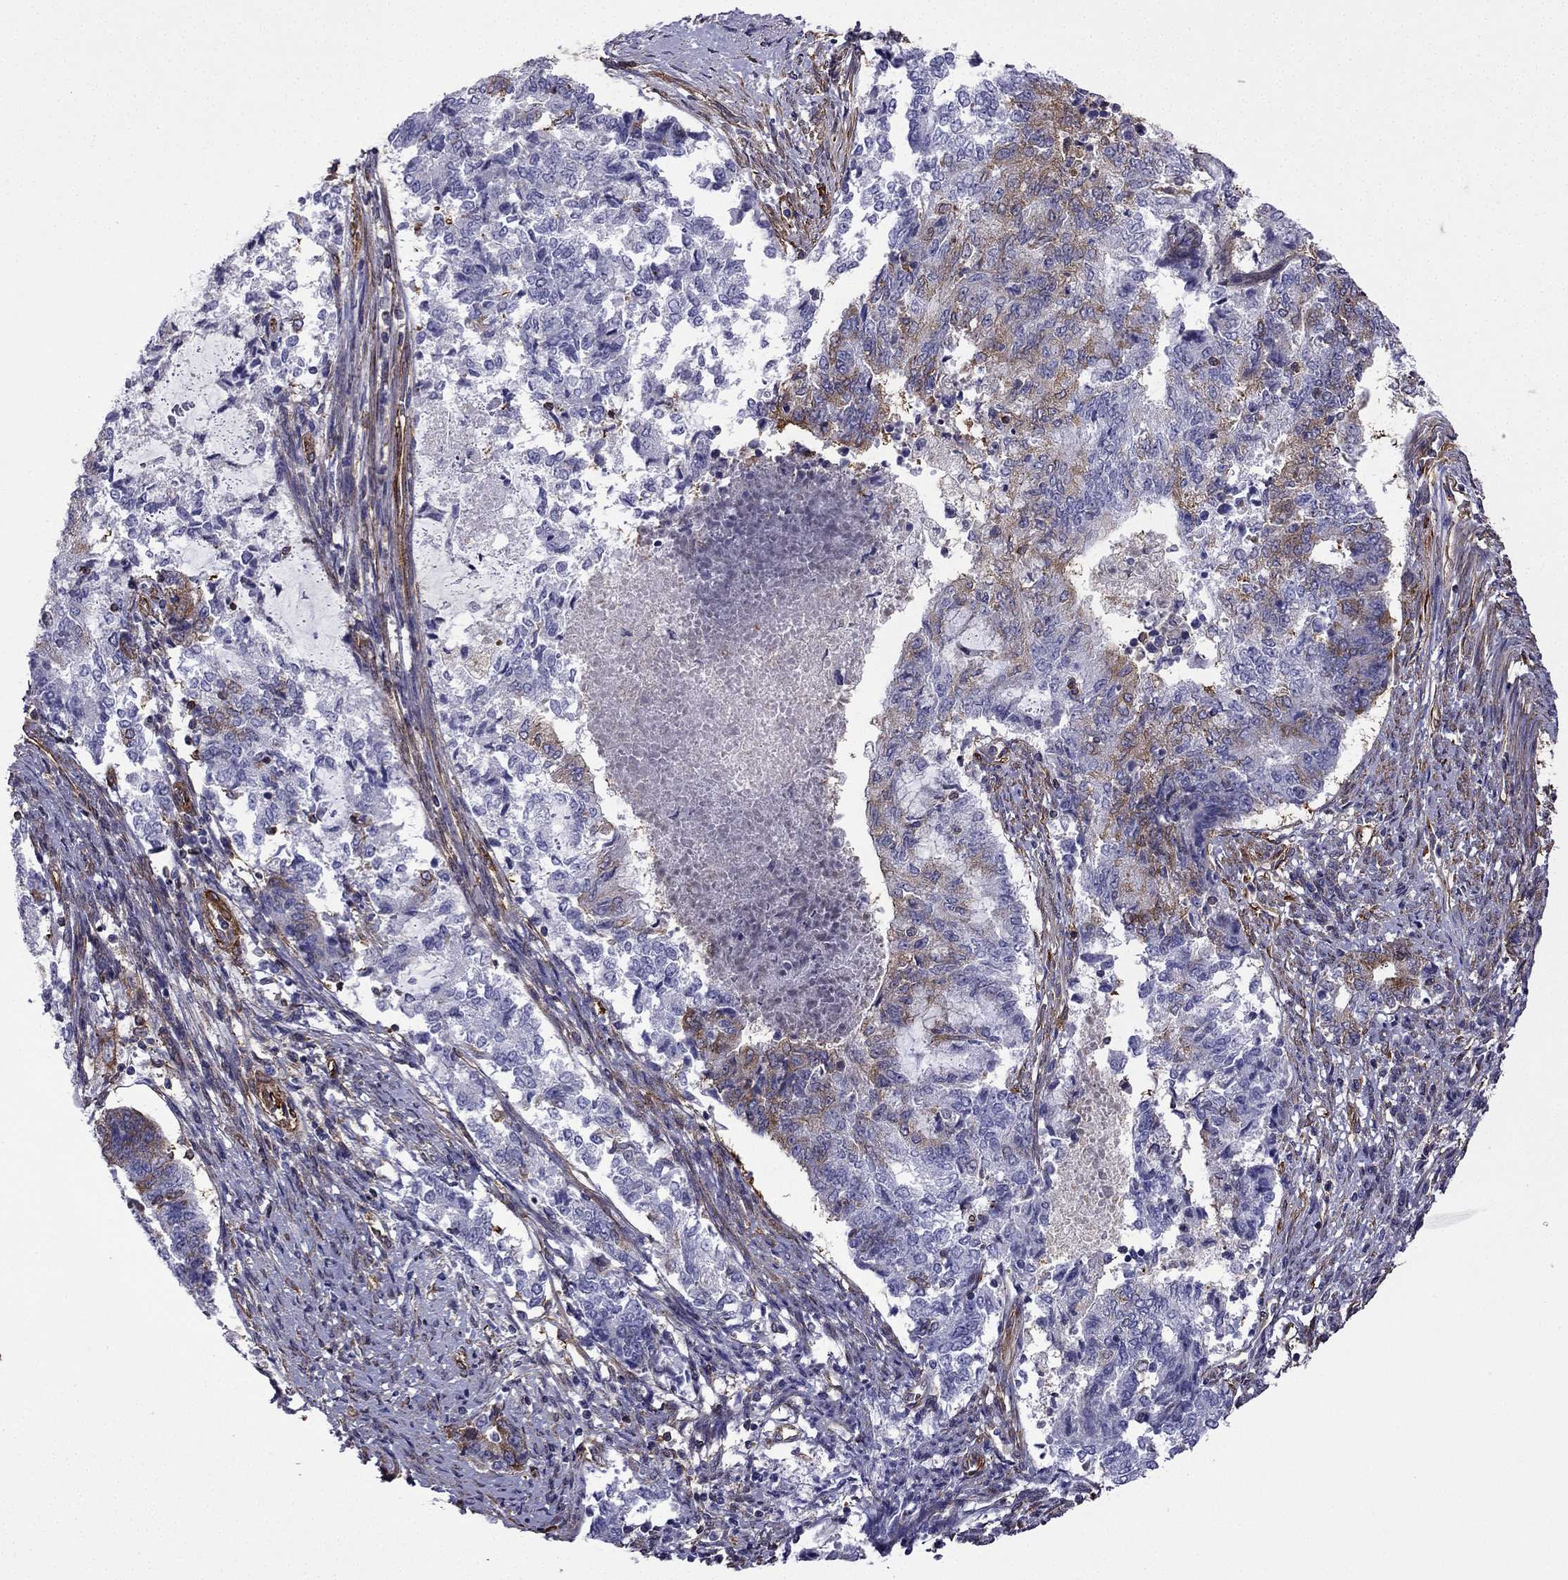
{"staining": {"intensity": "moderate", "quantity": "25%-75%", "location": "cytoplasmic/membranous"}, "tissue": "endometrial cancer", "cell_type": "Tumor cells", "image_type": "cancer", "snomed": [{"axis": "morphology", "description": "Adenocarcinoma, NOS"}, {"axis": "topography", "description": "Endometrium"}], "caption": "Protein expression by immunohistochemistry demonstrates moderate cytoplasmic/membranous expression in approximately 25%-75% of tumor cells in adenocarcinoma (endometrial).", "gene": "MAP4", "patient": {"sex": "female", "age": 65}}